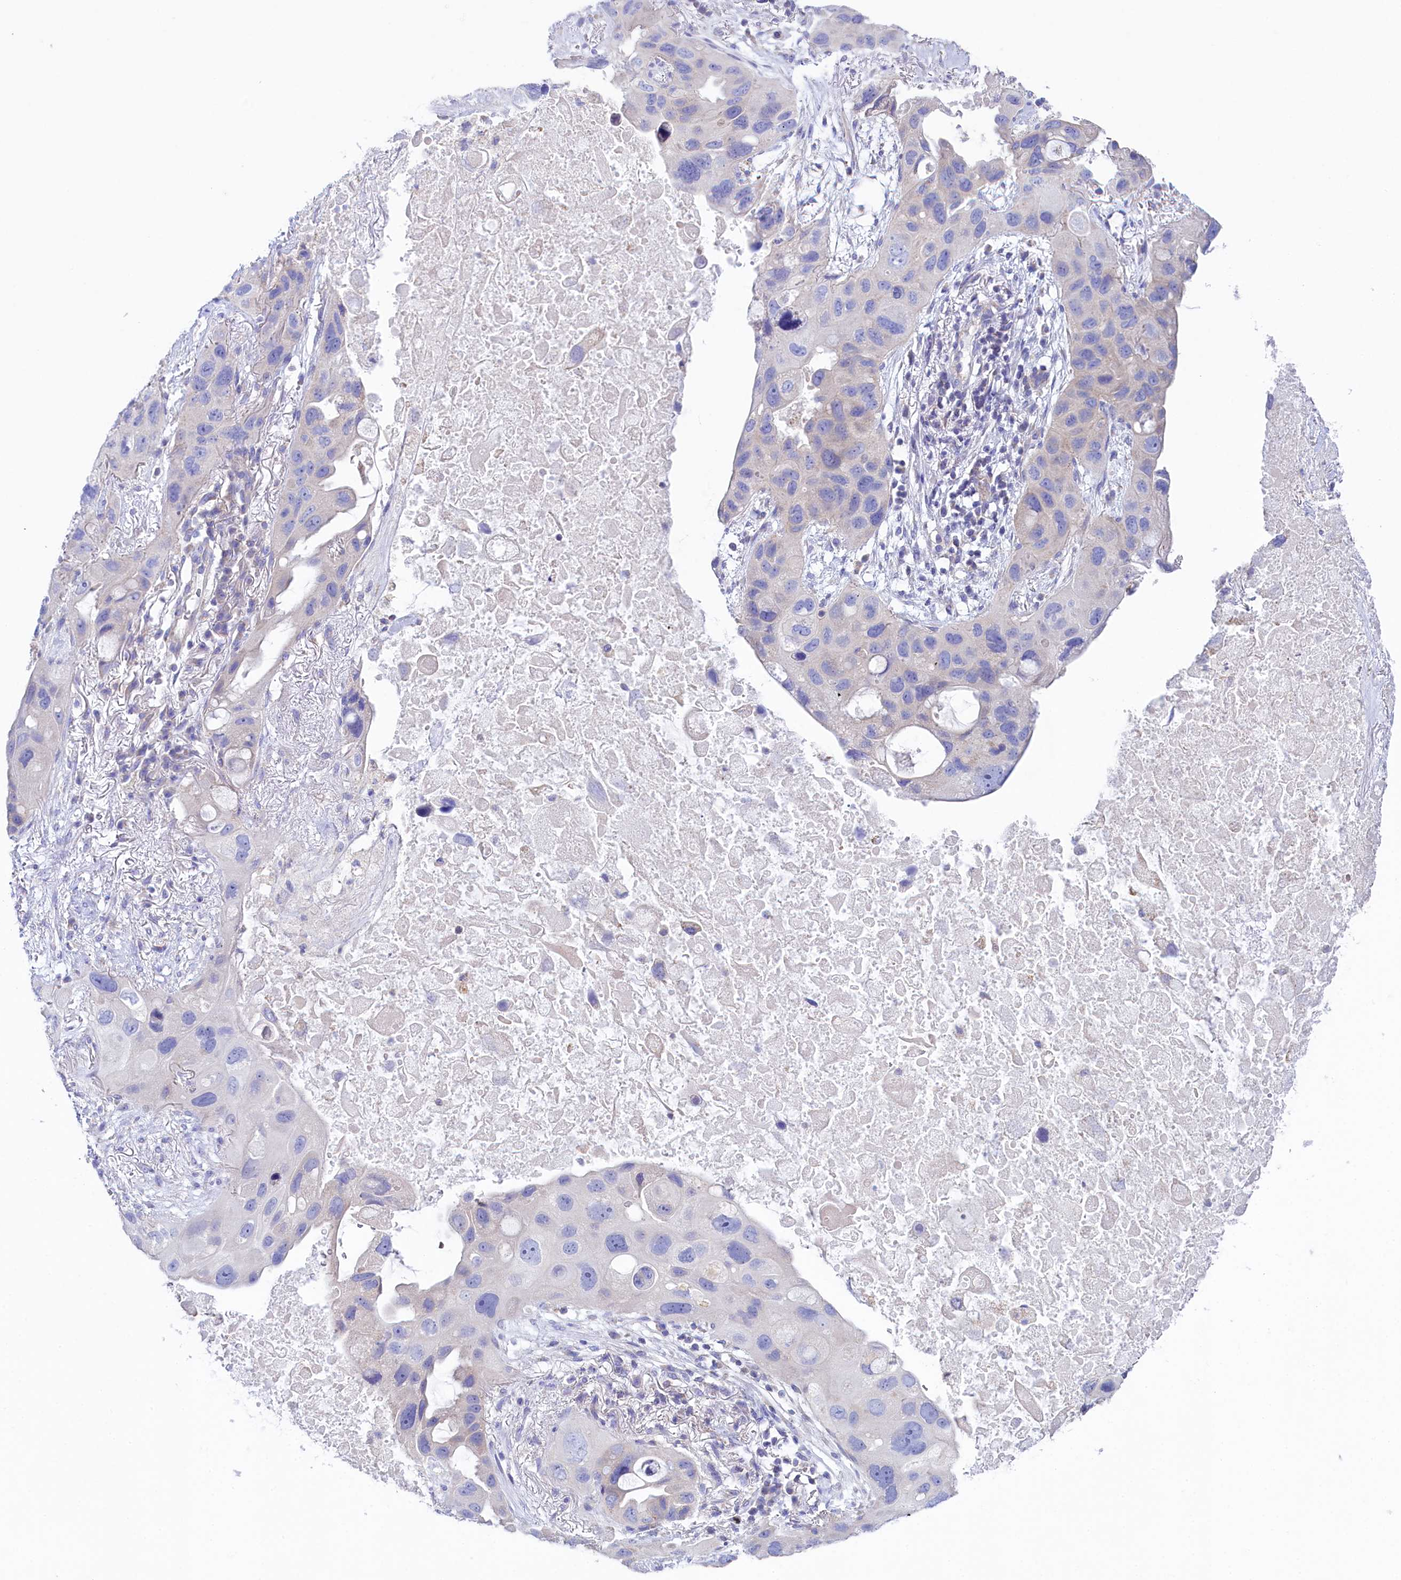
{"staining": {"intensity": "negative", "quantity": "none", "location": "none"}, "tissue": "lung cancer", "cell_type": "Tumor cells", "image_type": "cancer", "snomed": [{"axis": "morphology", "description": "Squamous cell carcinoma, NOS"}, {"axis": "topography", "description": "Lung"}], "caption": "Human lung cancer stained for a protein using immunohistochemistry reveals no positivity in tumor cells.", "gene": "VPS26B", "patient": {"sex": "female", "age": 73}}